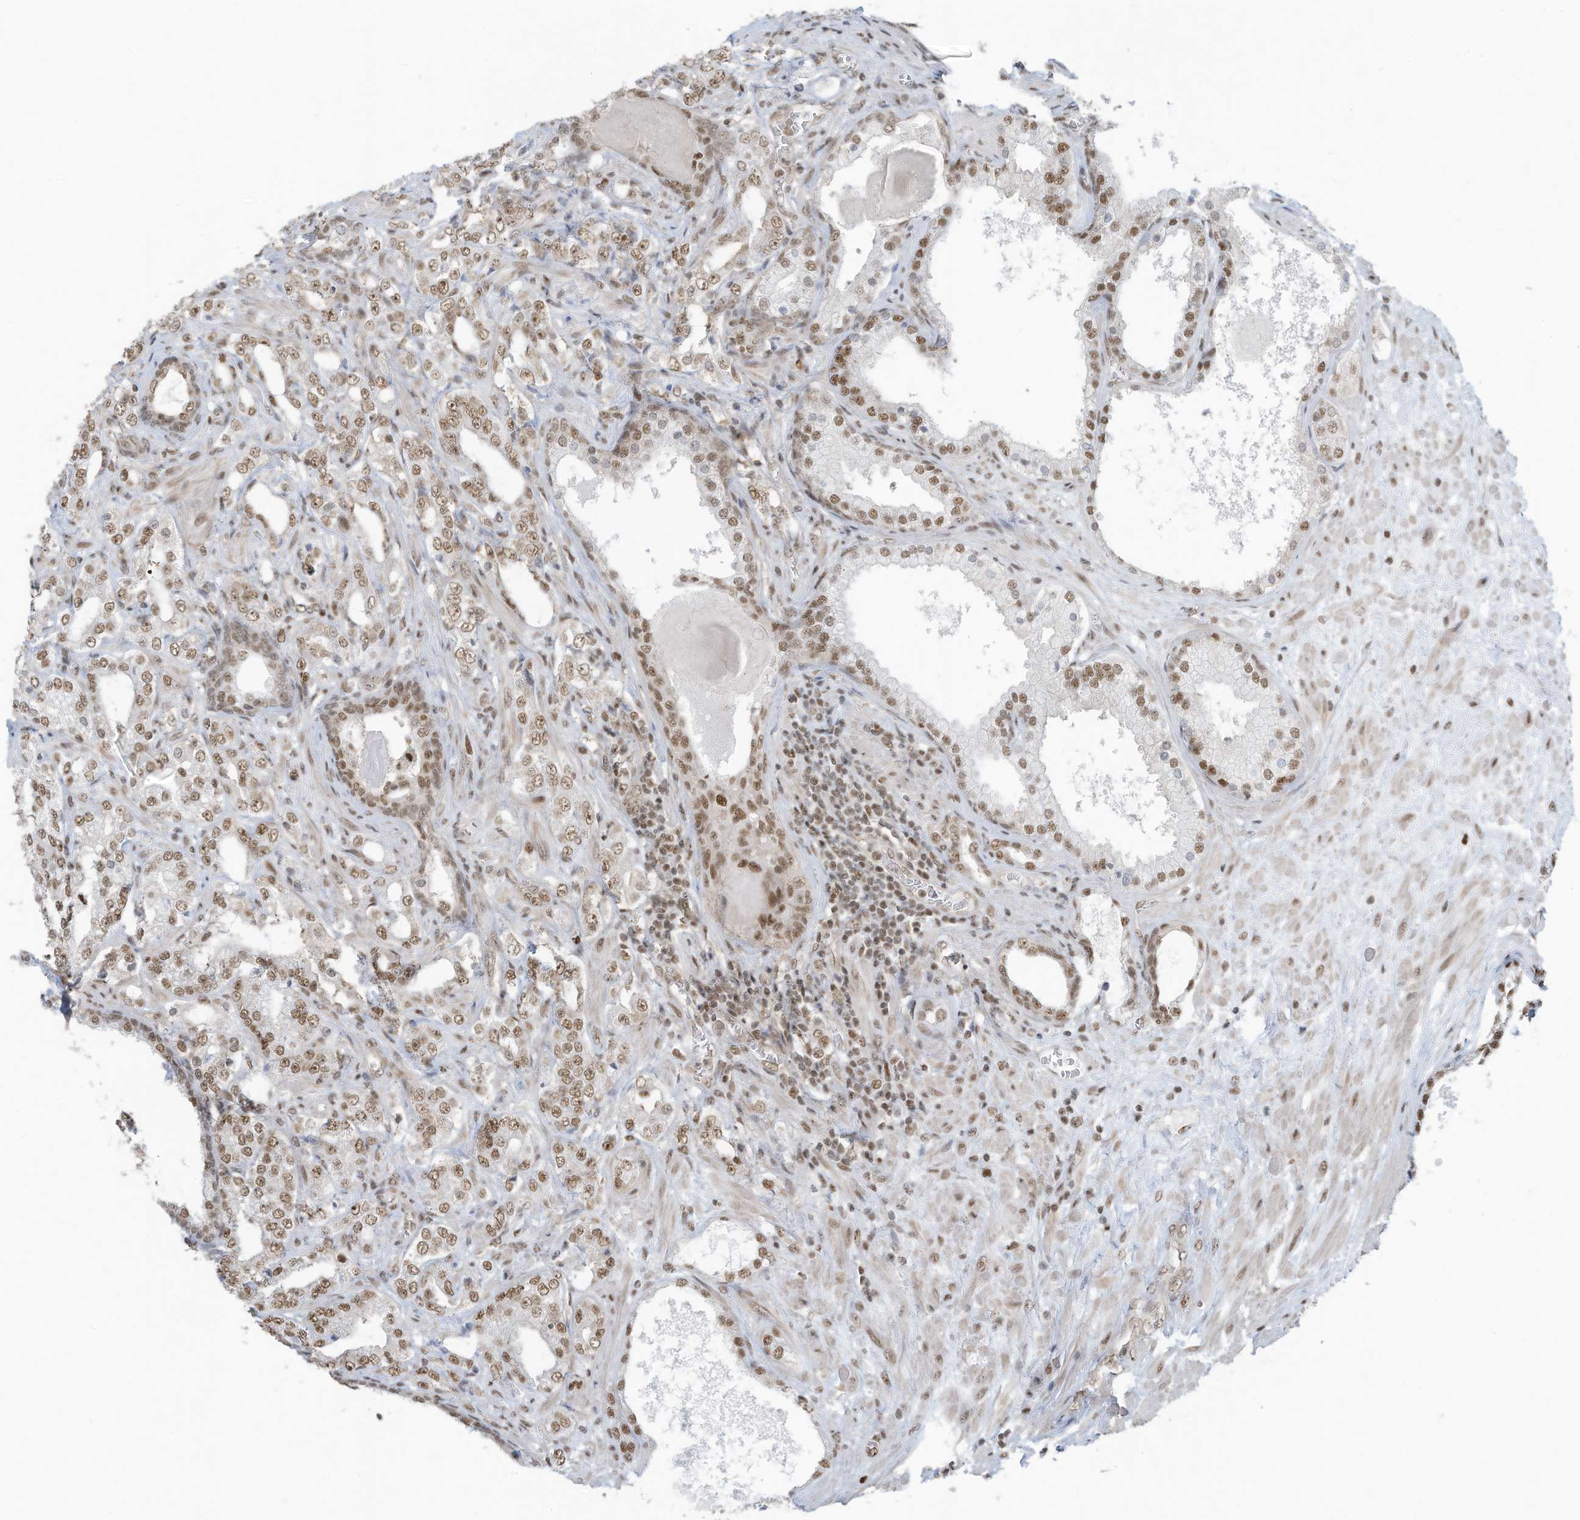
{"staining": {"intensity": "moderate", "quantity": ">75%", "location": "nuclear"}, "tissue": "prostate cancer", "cell_type": "Tumor cells", "image_type": "cancer", "snomed": [{"axis": "morphology", "description": "Adenocarcinoma, High grade"}, {"axis": "topography", "description": "Prostate"}], "caption": "Tumor cells reveal medium levels of moderate nuclear positivity in approximately >75% of cells in prostate high-grade adenocarcinoma.", "gene": "DBR1", "patient": {"sex": "male", "age": 64}}